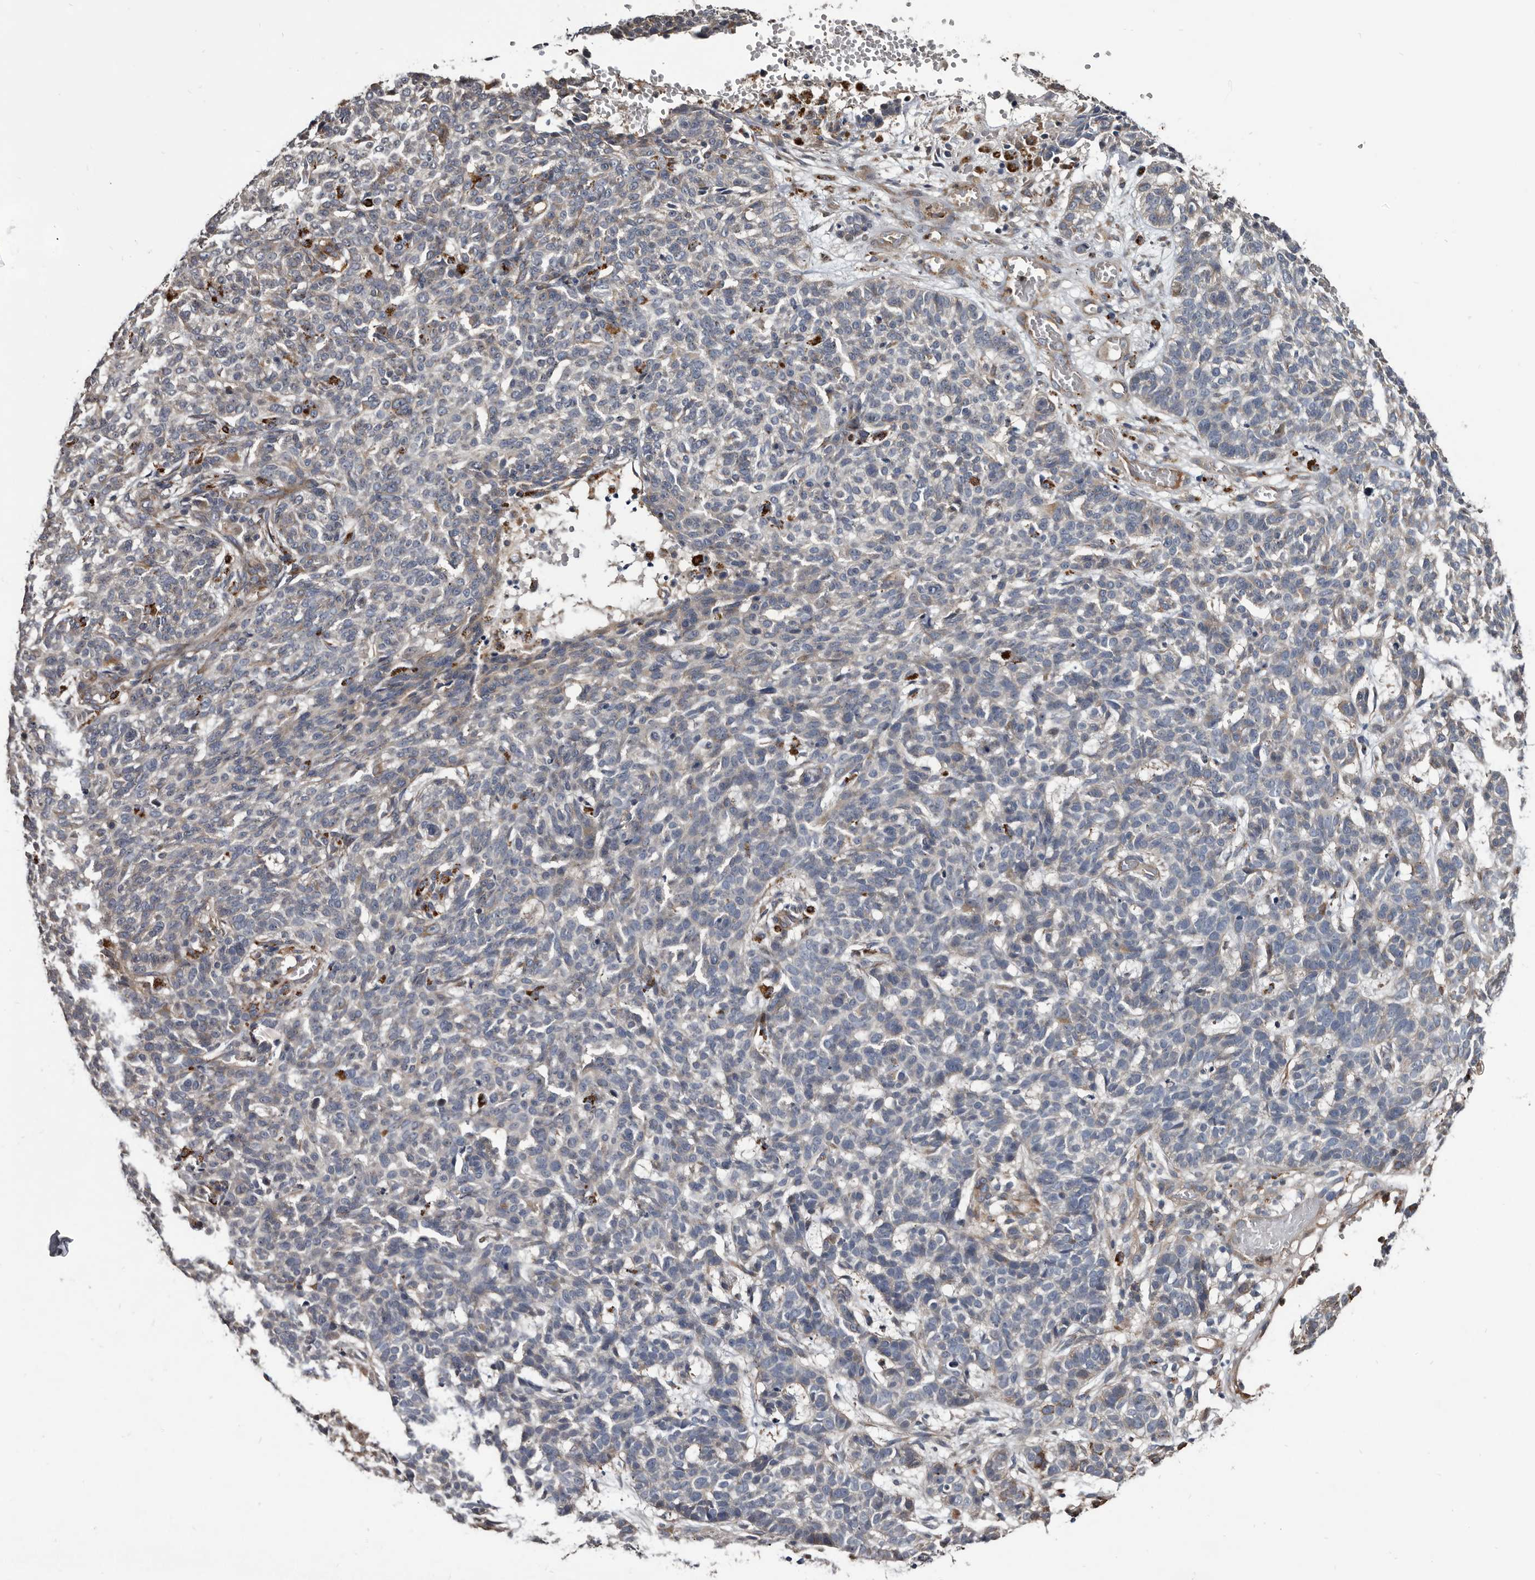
{"staining": {"intensity": "weak", "quantity": "<25%", "location": "cytoplasmic/membranous"}, "tissue": "skin cancer", "cell_type": "Tumor cells", "image_type": "cancer", "snomed": [{"axis": "morphology", "description": "Basal cell carcinoma"}, {"axis": "topography", "description": "Skin"}], "caption": "The IHC micrograph has no significant positivity in tumor cells of skin cancer (basal cell carcinoma) tissue.", "gene": "CTSA", "patient": {"sex": "male", "age": 85}}